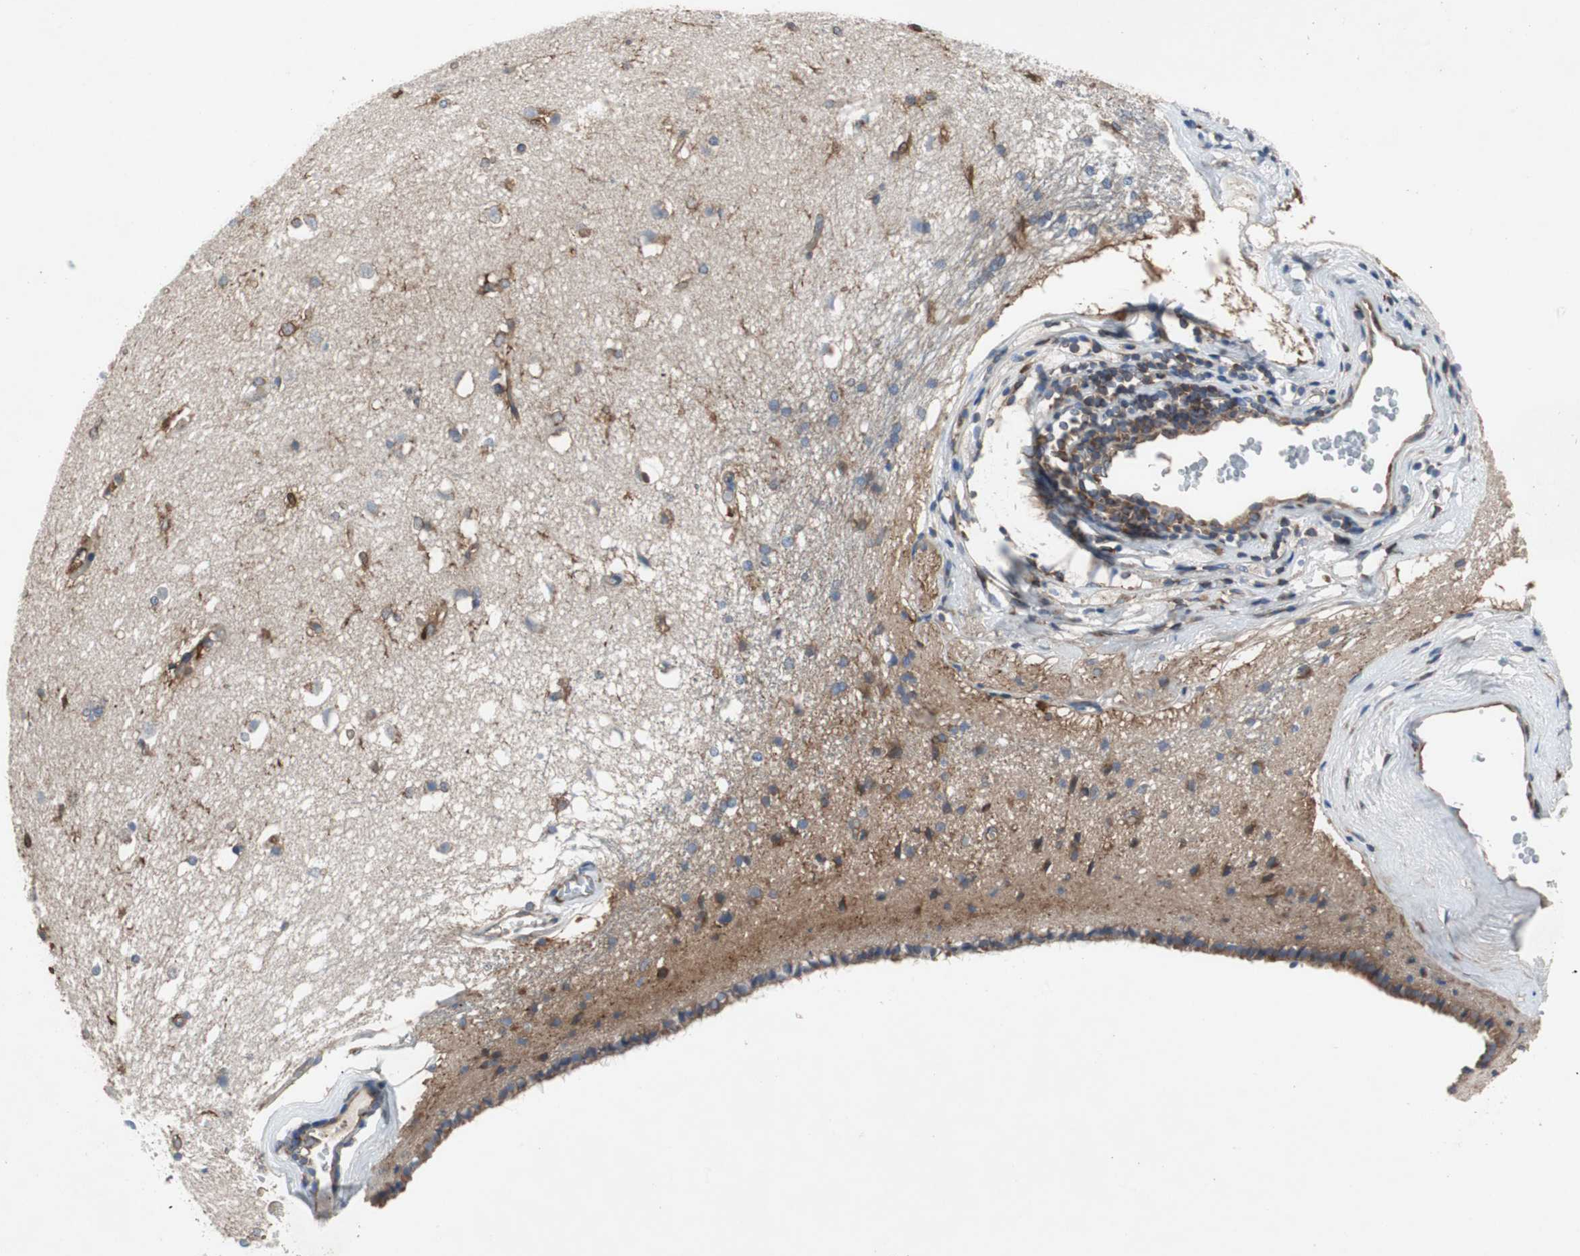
{"staining": {"intensity": "strong", "quantity": "<25%", "location": "cytoplasmic/membranous,nuclear"}, "tissue": "caudate", "cell_type": "Glial cells", "image_type": "normal", "snomed": [{"axis": "morphology", "description": "Normal tissue, NOS"}, {"axis": "topography", "description": "Lateral ventricle wall"}], "caption": "Protein analysis of benign caudate displays strong cytoplasmic/membranous,nuclear positivity in about <25% of glial cells.", "gene": "GYS1", "patient": {"sex": "female", "age": 19}}